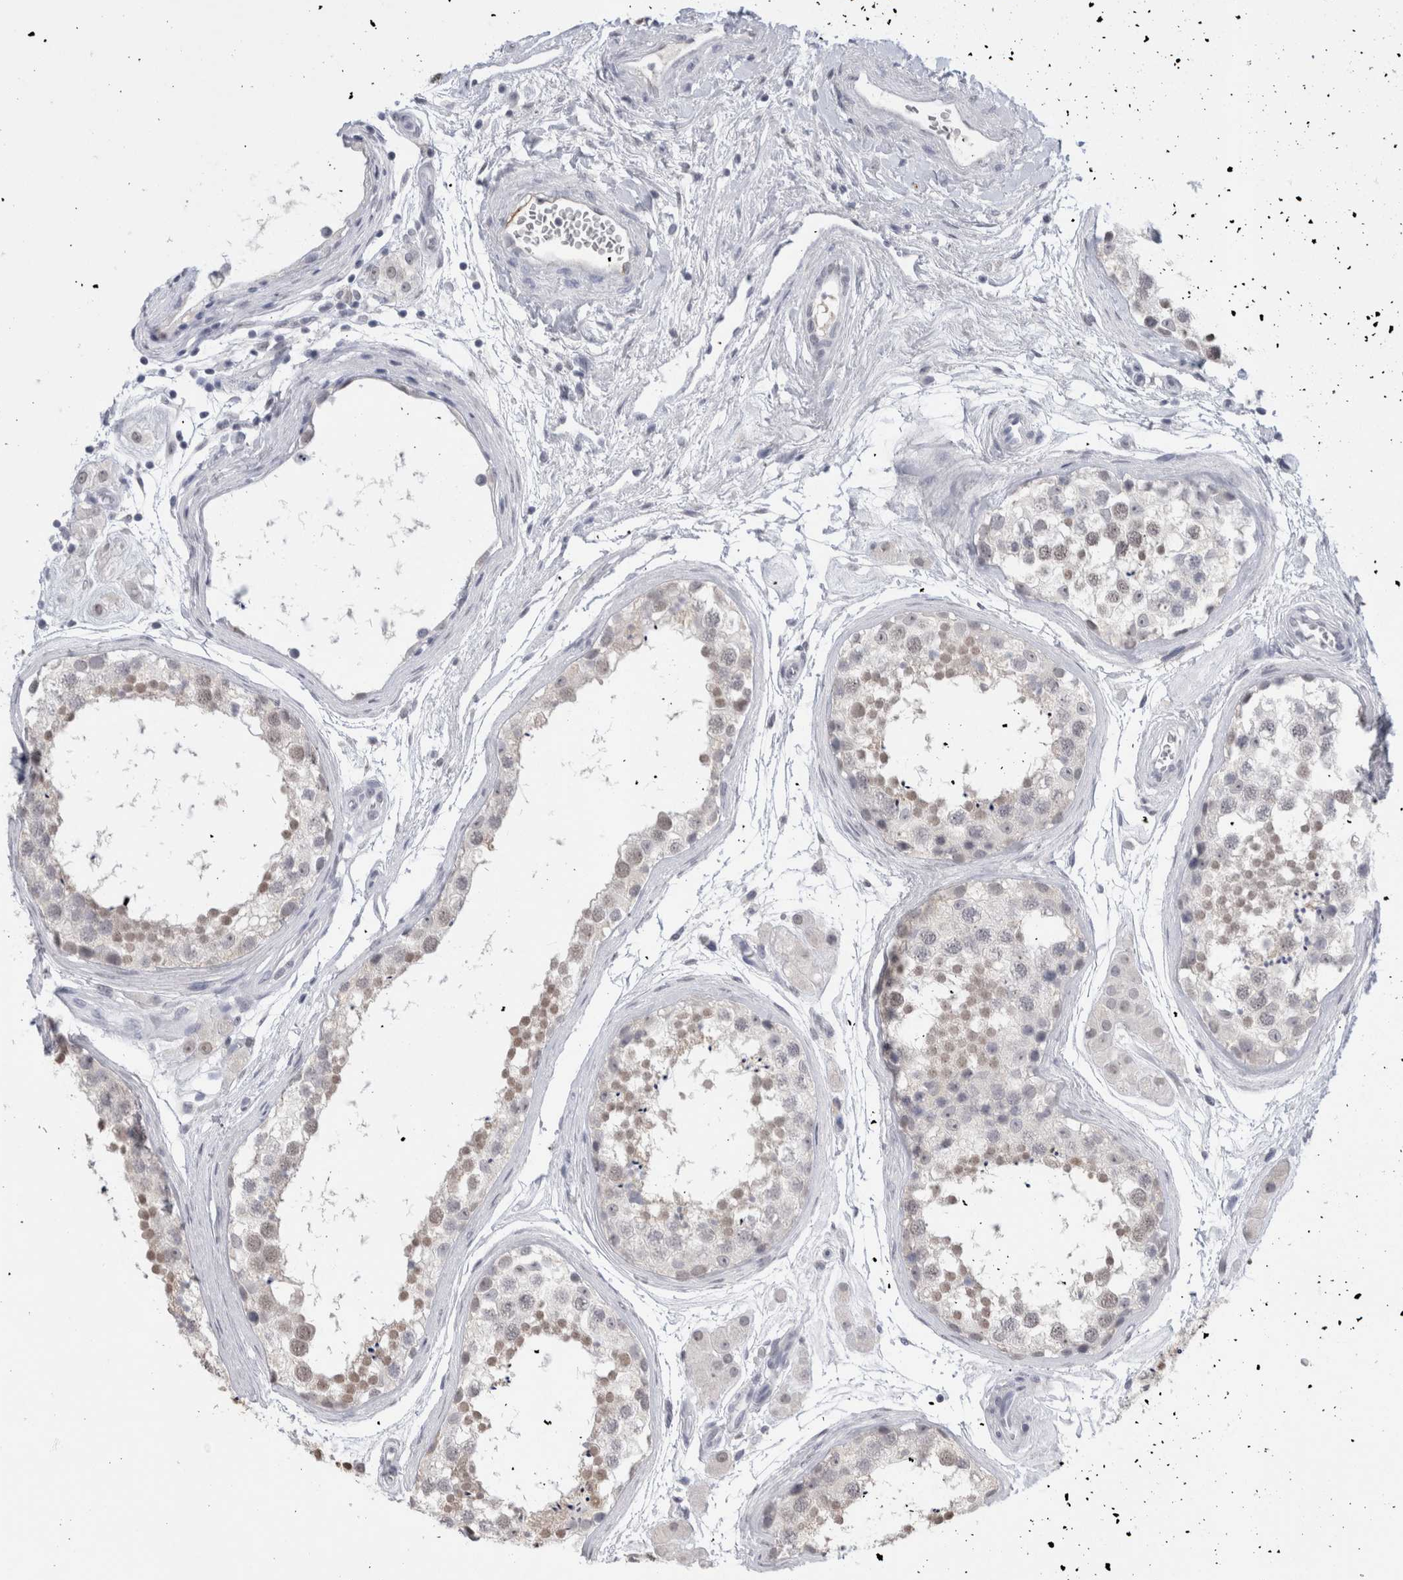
{"staining": {"intensity": "weak", "quantity": "25%-75%", "location": "nuclear"}, "tissue": "testis", "cell_type": "Cells in seminiferous ducts", "image_type": "normal", "snomed": [{"axis": "morphology", "description": "Normal tissue, NOS"}, {"axis": "topography", "description": "Testis"}], "caption": "Human testis stained with a brown dye reveals weak nuclear positive expression in approximately 25%-75% of cells in seminiferous ducts.", "gene": "CADM3", "patient": {"sex": "male", "age": 56}}